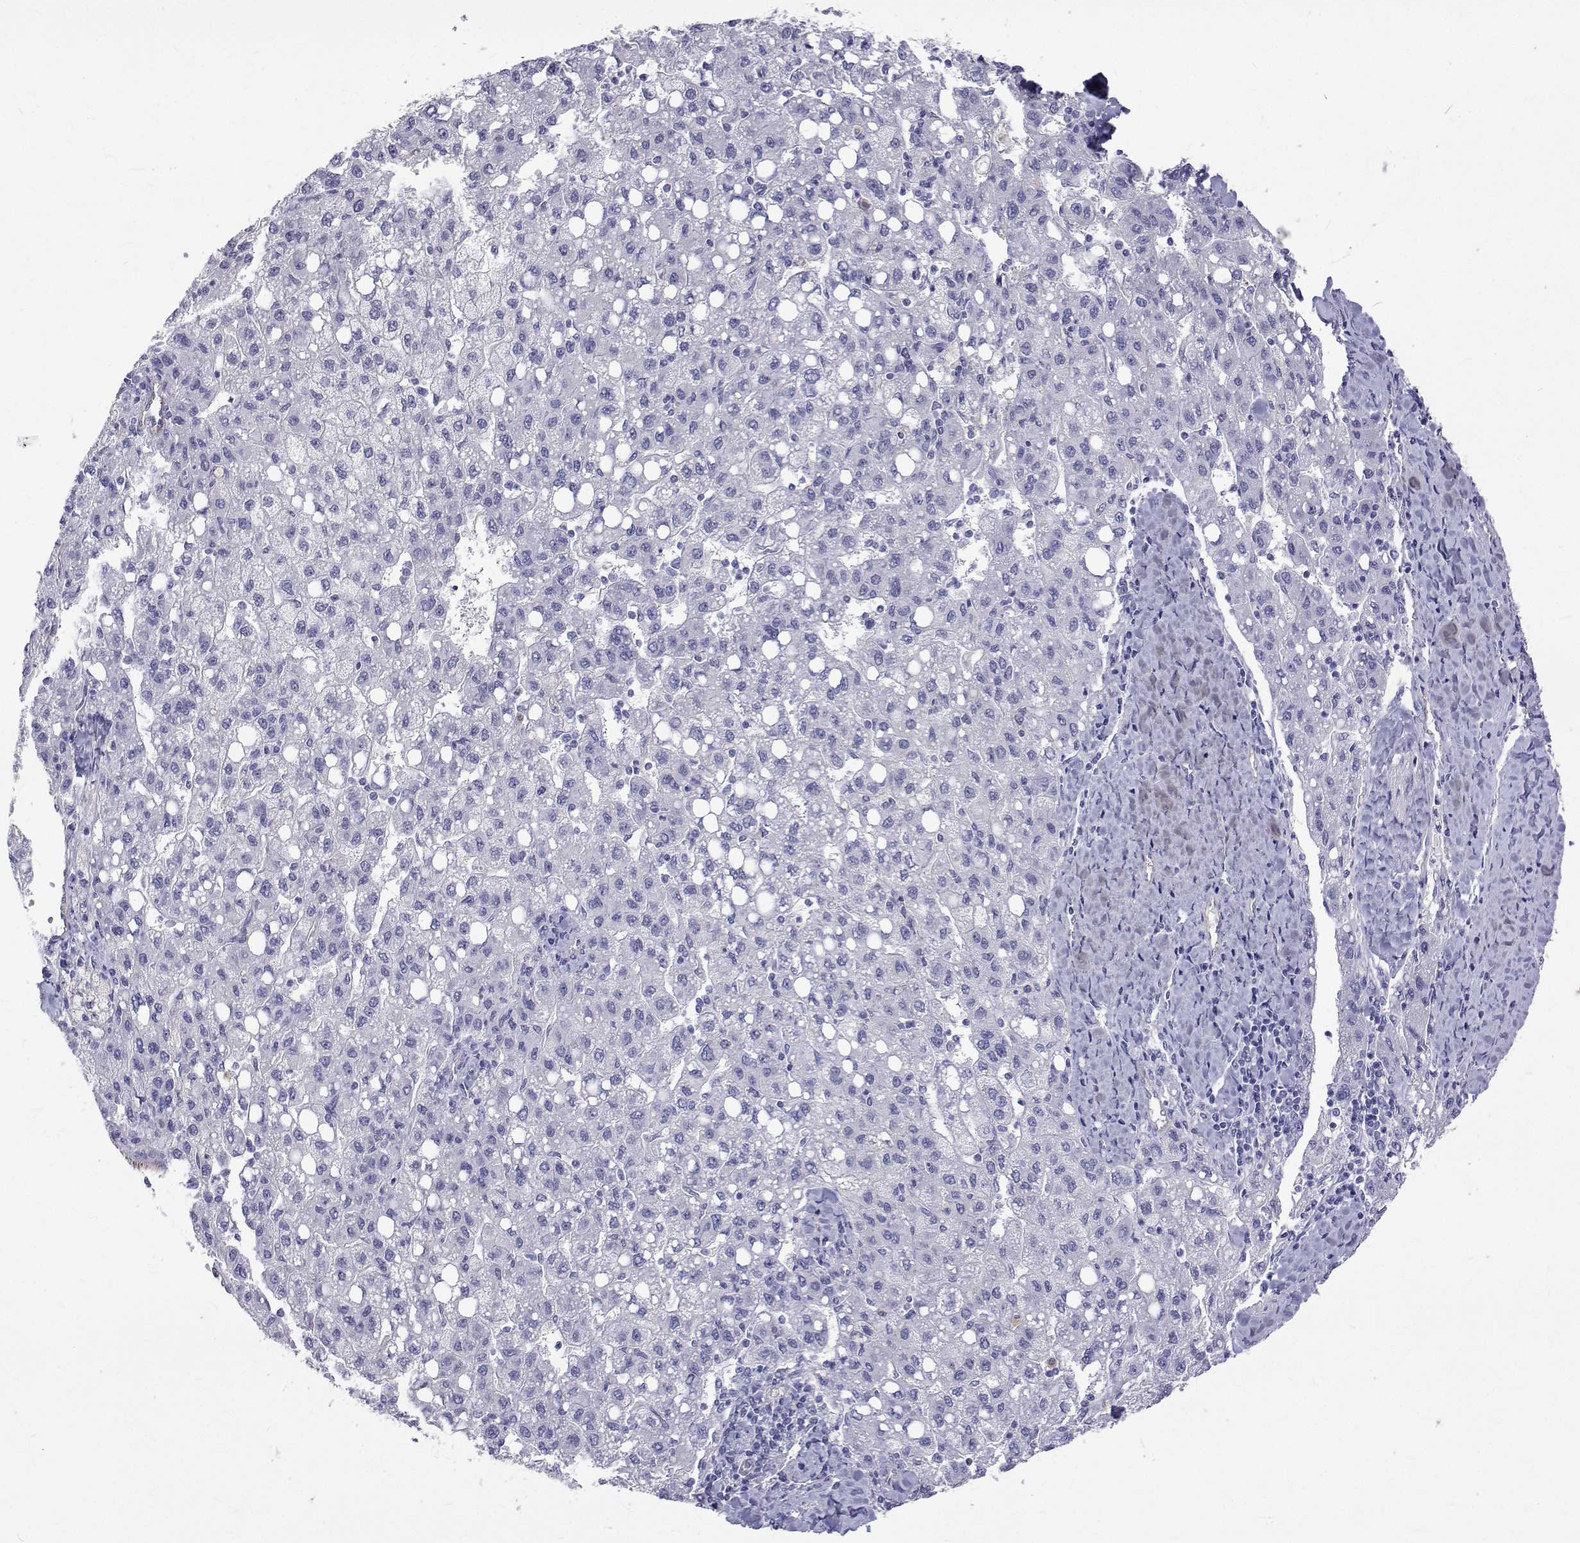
{"staining": {"intensity": "negative", "quantity": "none", "location": "none"}, "tissue": "liver cancer", "cell_type": "Tumor cells", "image_type": "cancer", "snomed": [{"axis": "morphology", "description": "Carcinoma, Hepatocellular, NOS"}, {"axis": "topography", "description": "Liver"}], "caption": "This is a image of IHC staining of liver cancer, which shows no expression in tumor cells.", "gene": "OPRPN", "patient": {"sex": "female", "age": 82}}